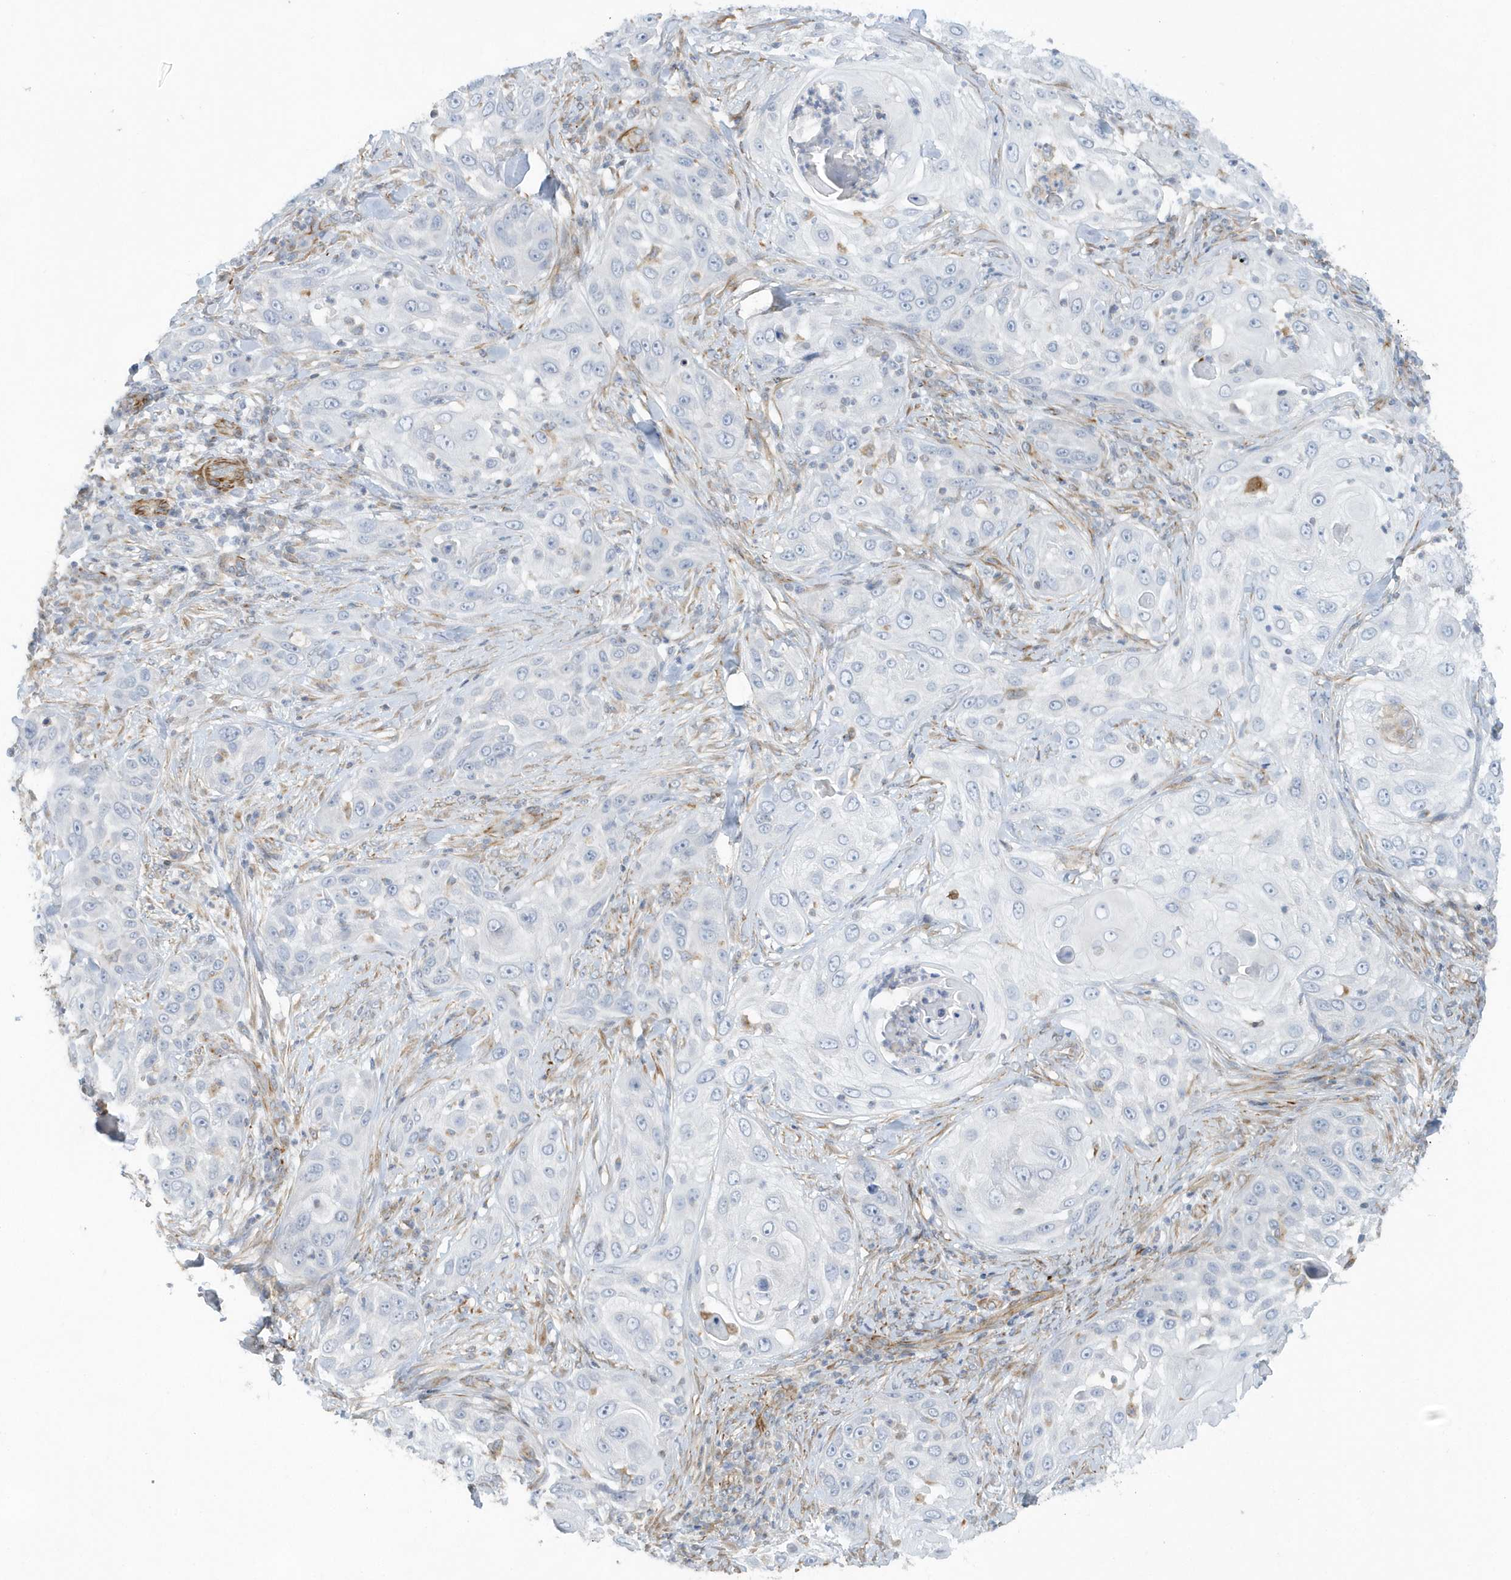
{"staining": {"intensity": "negative", "quantity": "none", "location": "none"}, "tissue": "skin cancer", "cell_type": "Tumor cells", "image_type": "cancer", "snomed": [{"axis": "morphology", "description": "Squamous cell carcinoma, NOS"}, {"axis": "topography", "description": "Skin"}], "caption": "An immunohistochemistry histopathology image of squamous cell carcinoma (skin) is shown. There is no staining in tumor cells of squamous cell carcinoma (skin). (DAB (3,3'-diaminobenzidine) IHC with hematoxylin counter stain).", "gene": "RAB17", "patient": {"sex": "female", "age": 44}}